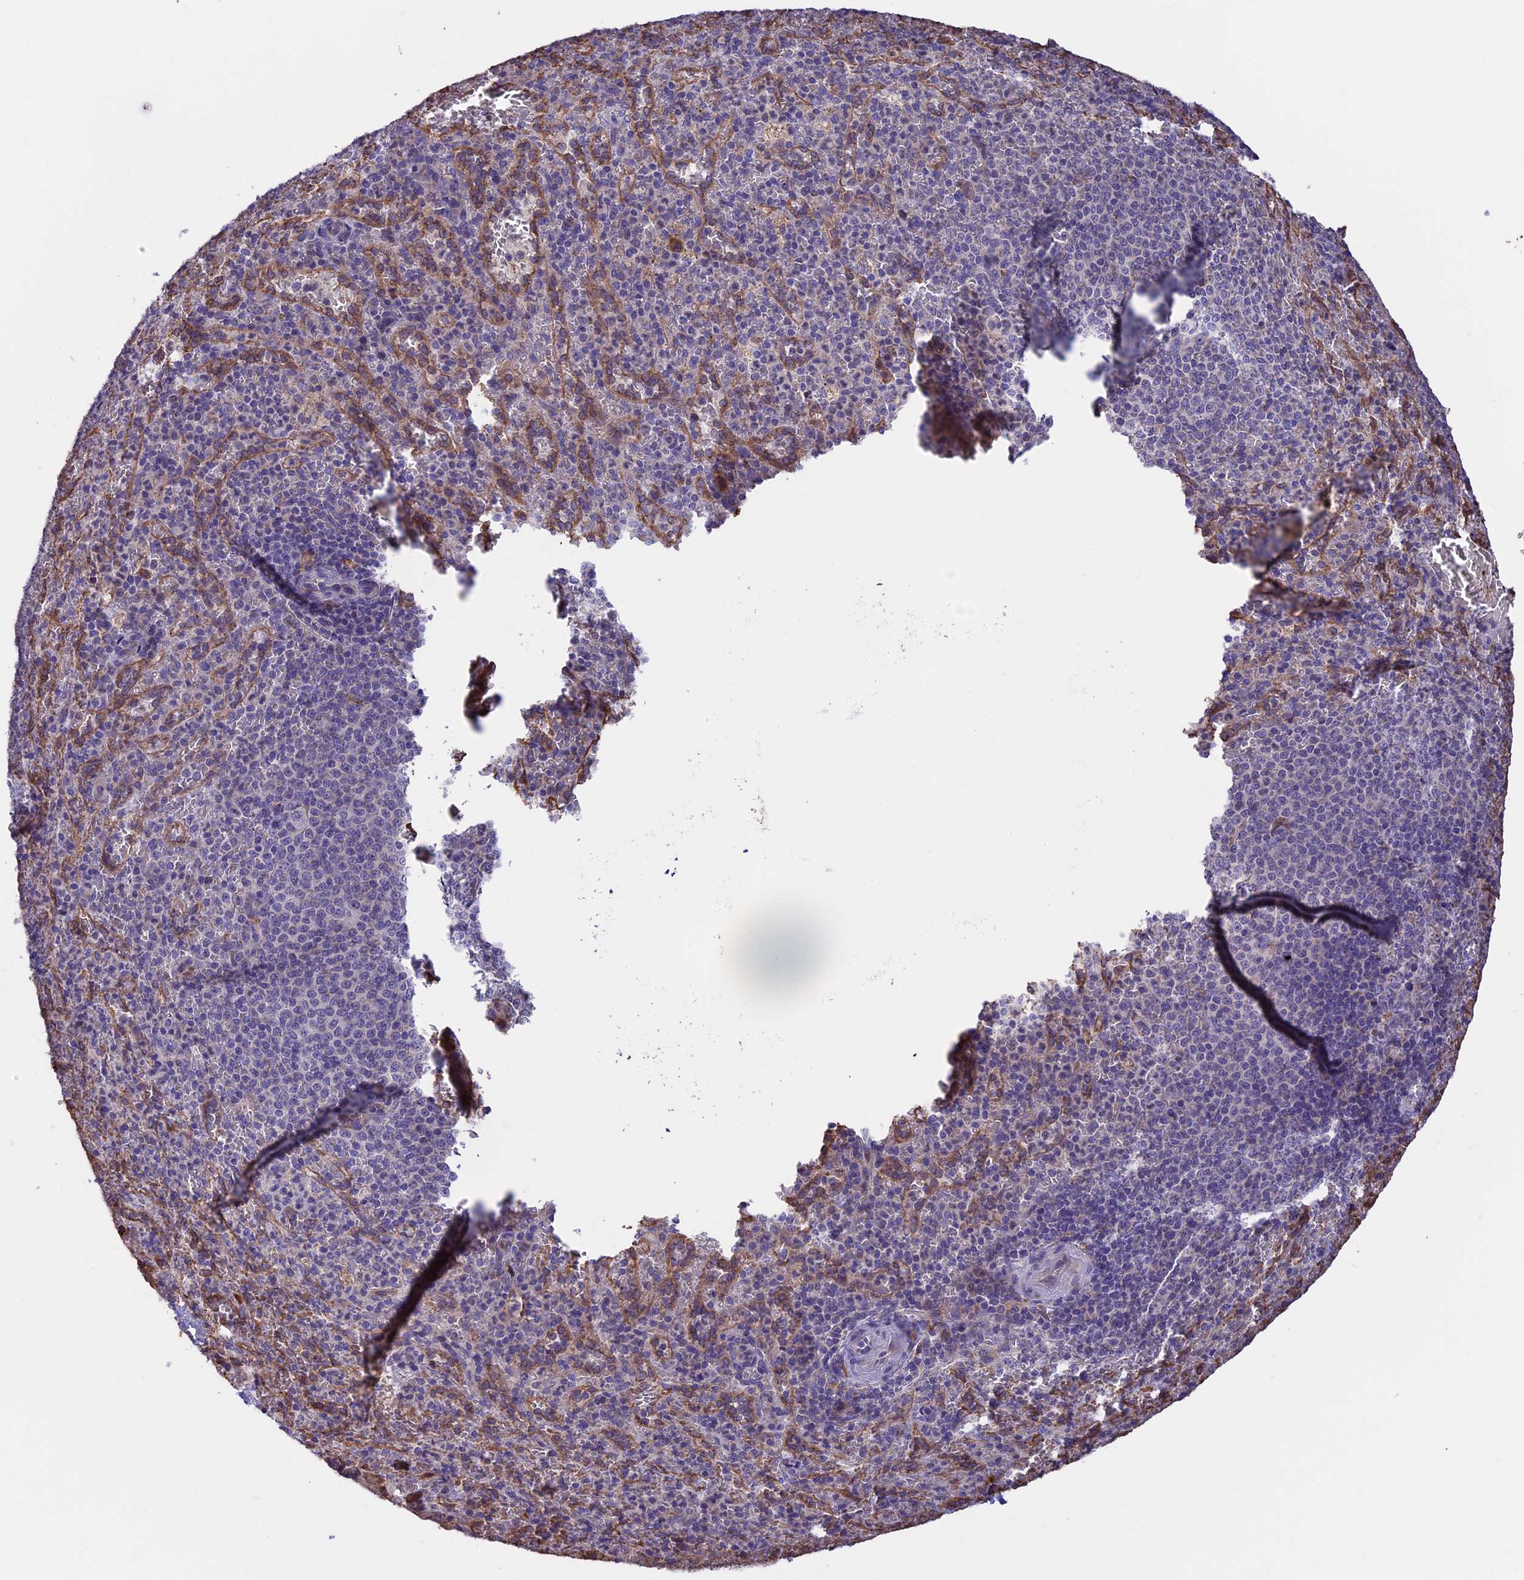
{"staining": {"intensity": "negative", "quantity": "none", "location": "none"}, "tissue": "spleen", "cell_type": "Cells in red pulp", "image_type": "normal", "snomed": [{"axis": "morphology", "description": "Normal tissue, NOS"}, {"axis": "topography", "description": "Spleen"}], "caption": "Micrograph shows no significant protein positivity in cells in red pulp of benign spleen. (DAB (3,3'-diaminobenzidine) immunohistochemistry with hematoxylin counter stain).", "gene": "DMRTA2", "patient": {"sex": "female", "age": 21}}